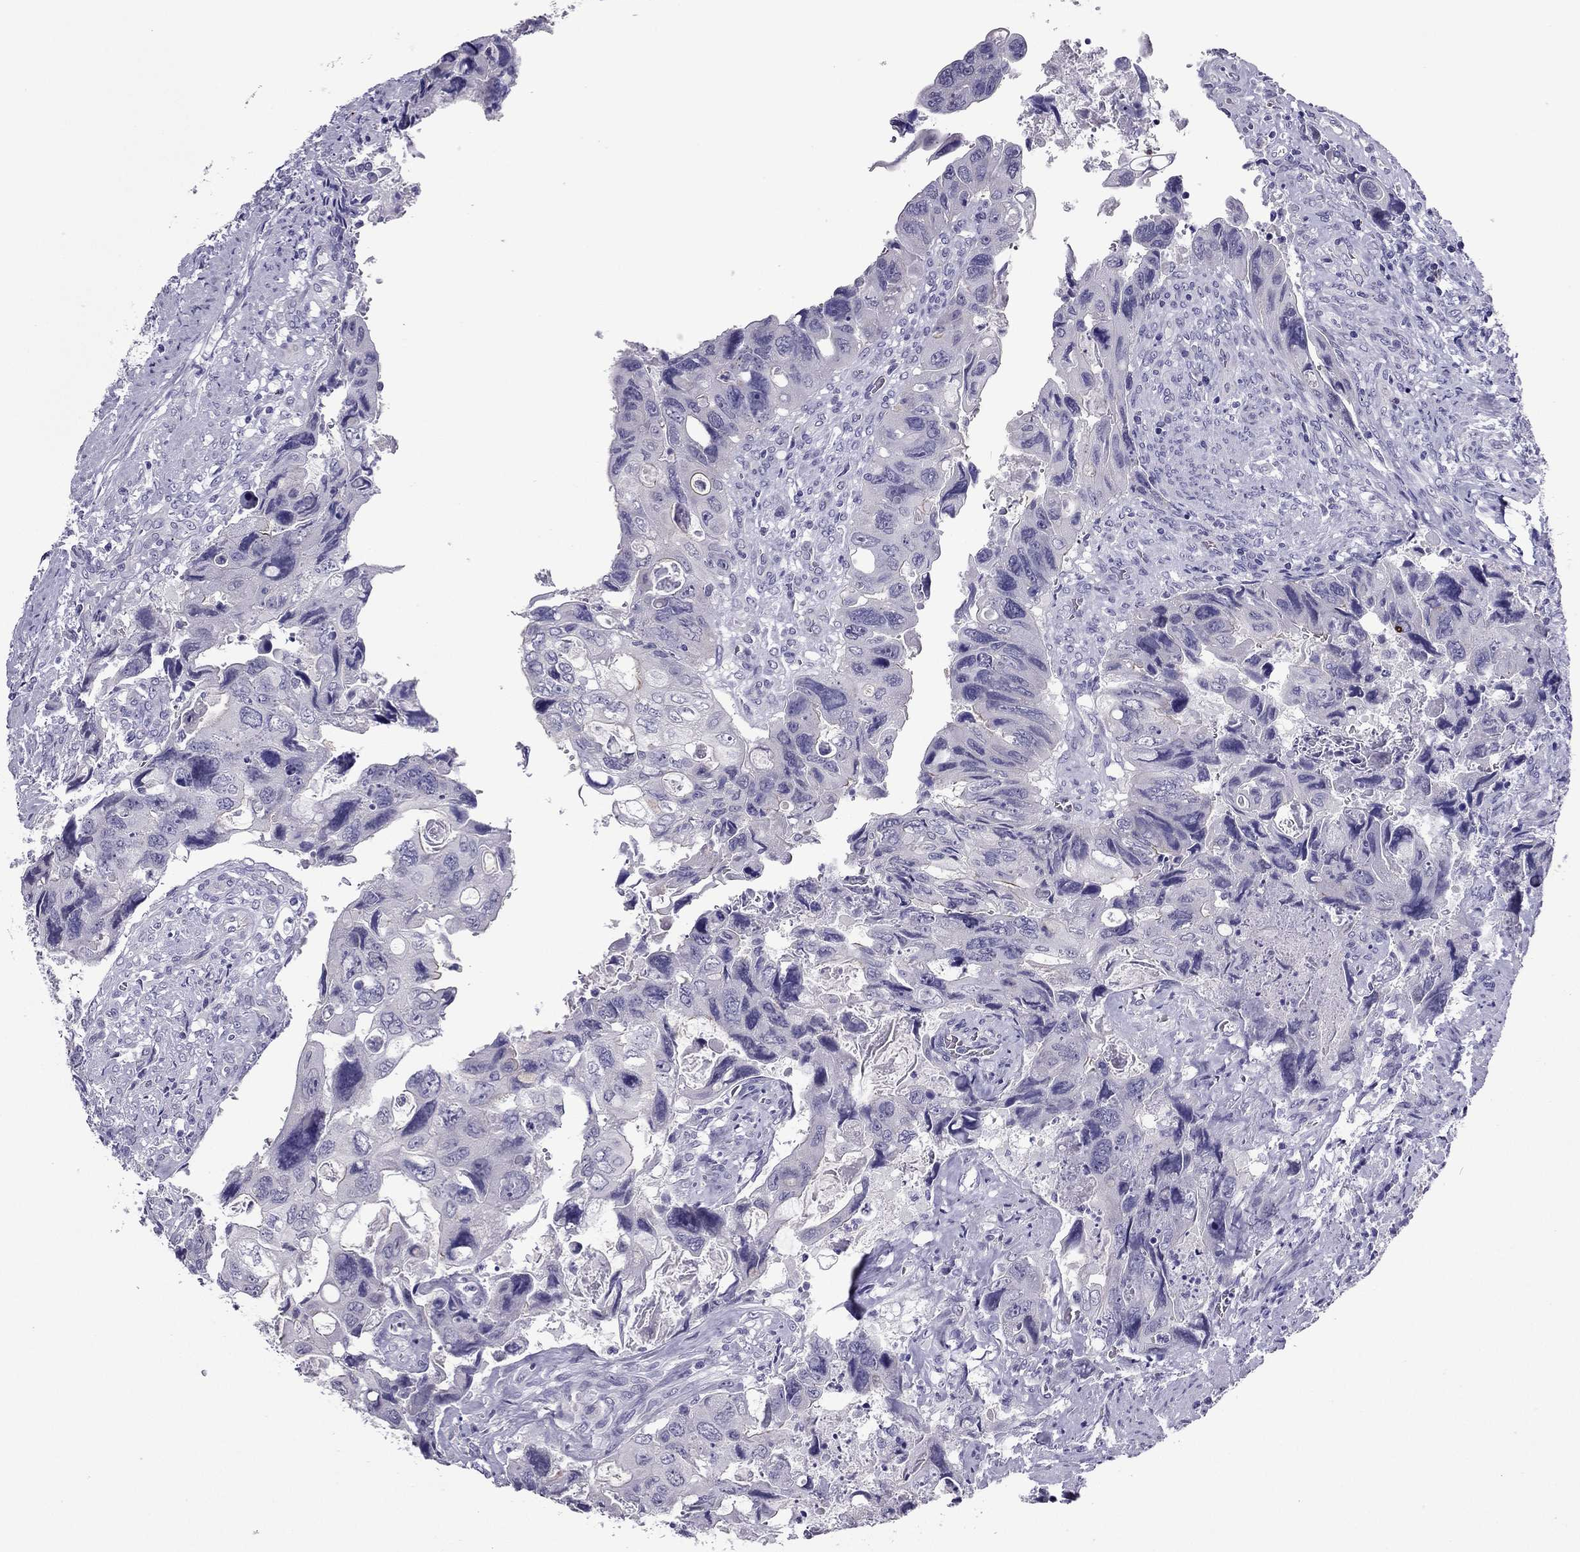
{"staining": {"intensity": "negative", "quantity": "none", "location": "none"}, "tissue": "colorectal cancer", "cell_type": "Tumor cells", "image_type": "cancer", "snomed": [{"axis": "morphology", "description": "Adenocarcinoma, NOS"}, {"axis": "topography", "description": "Rectum"}], "caption": "Histopathology image shows no protein expression in tumor cells of adenocarcinoma (colorectal) tissue. Brightfield microscopy of immunohistochemistry (IHC) stained with DAB (3,3'-diaminobenzidine) (brown) and hematoxylin (blue), captured at high magnification.", "gene": "PDE6A", "patient": {"sex": "male", "age": 62}}